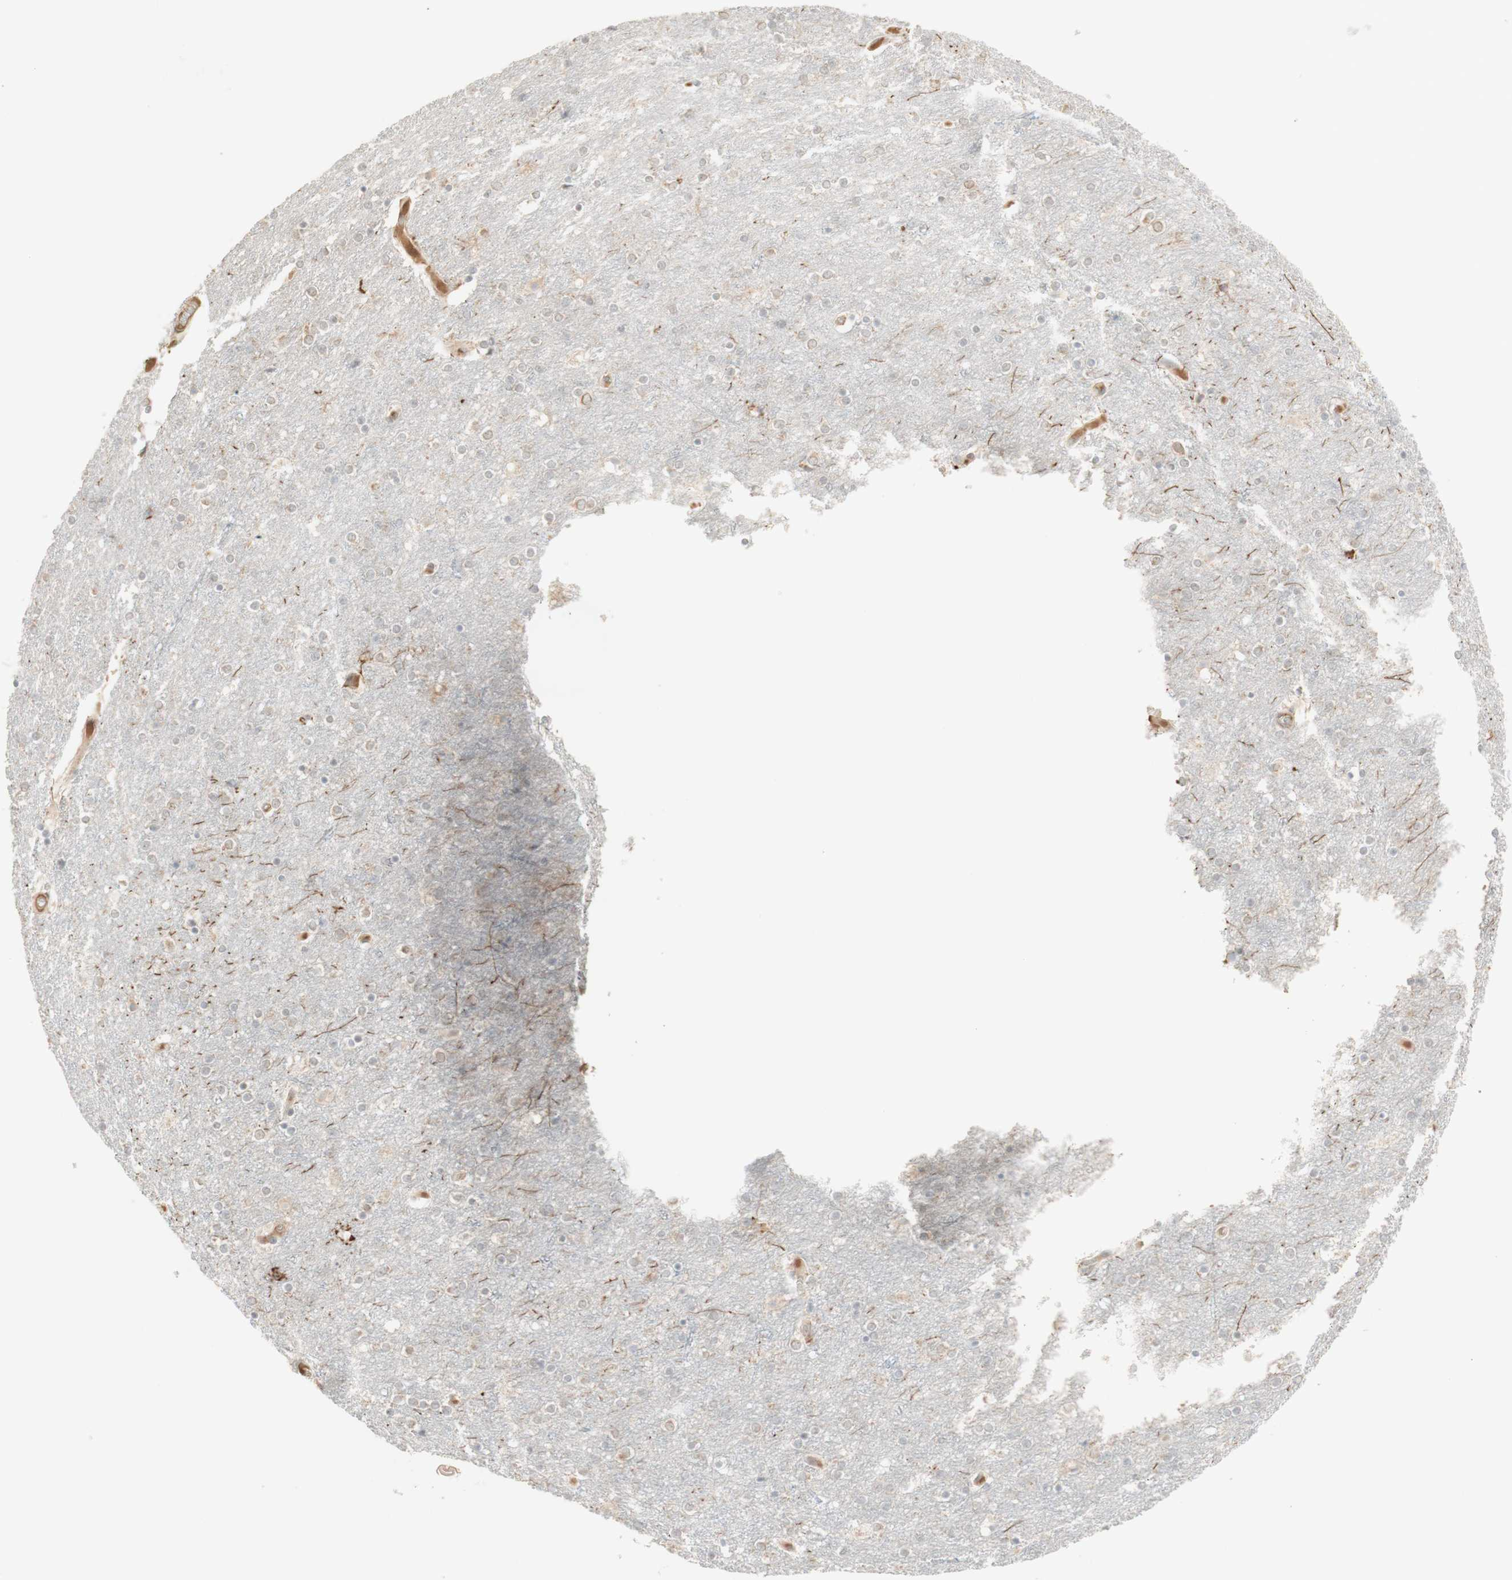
{"staining": {"intensity": "weak", "quantity": ">75%", "location": "cytoplasmic/membranous"}, "tissue": "cerebral cortex", "cell_type": "Endothelial cells", "image_type": "normal", "snomed": [{"axis": "morphology", "description": "Normal tissue, NOS"}, {"axis": "topography", "description": "Cerebral cortex"}], "caption": "Weak cytoplasmic/membranous protein expression is identified in approximately >75% of endothelial cells in cerebral cortex.", "gene": "PLCD4", "patient": {"sex": "female", "age": 54}}